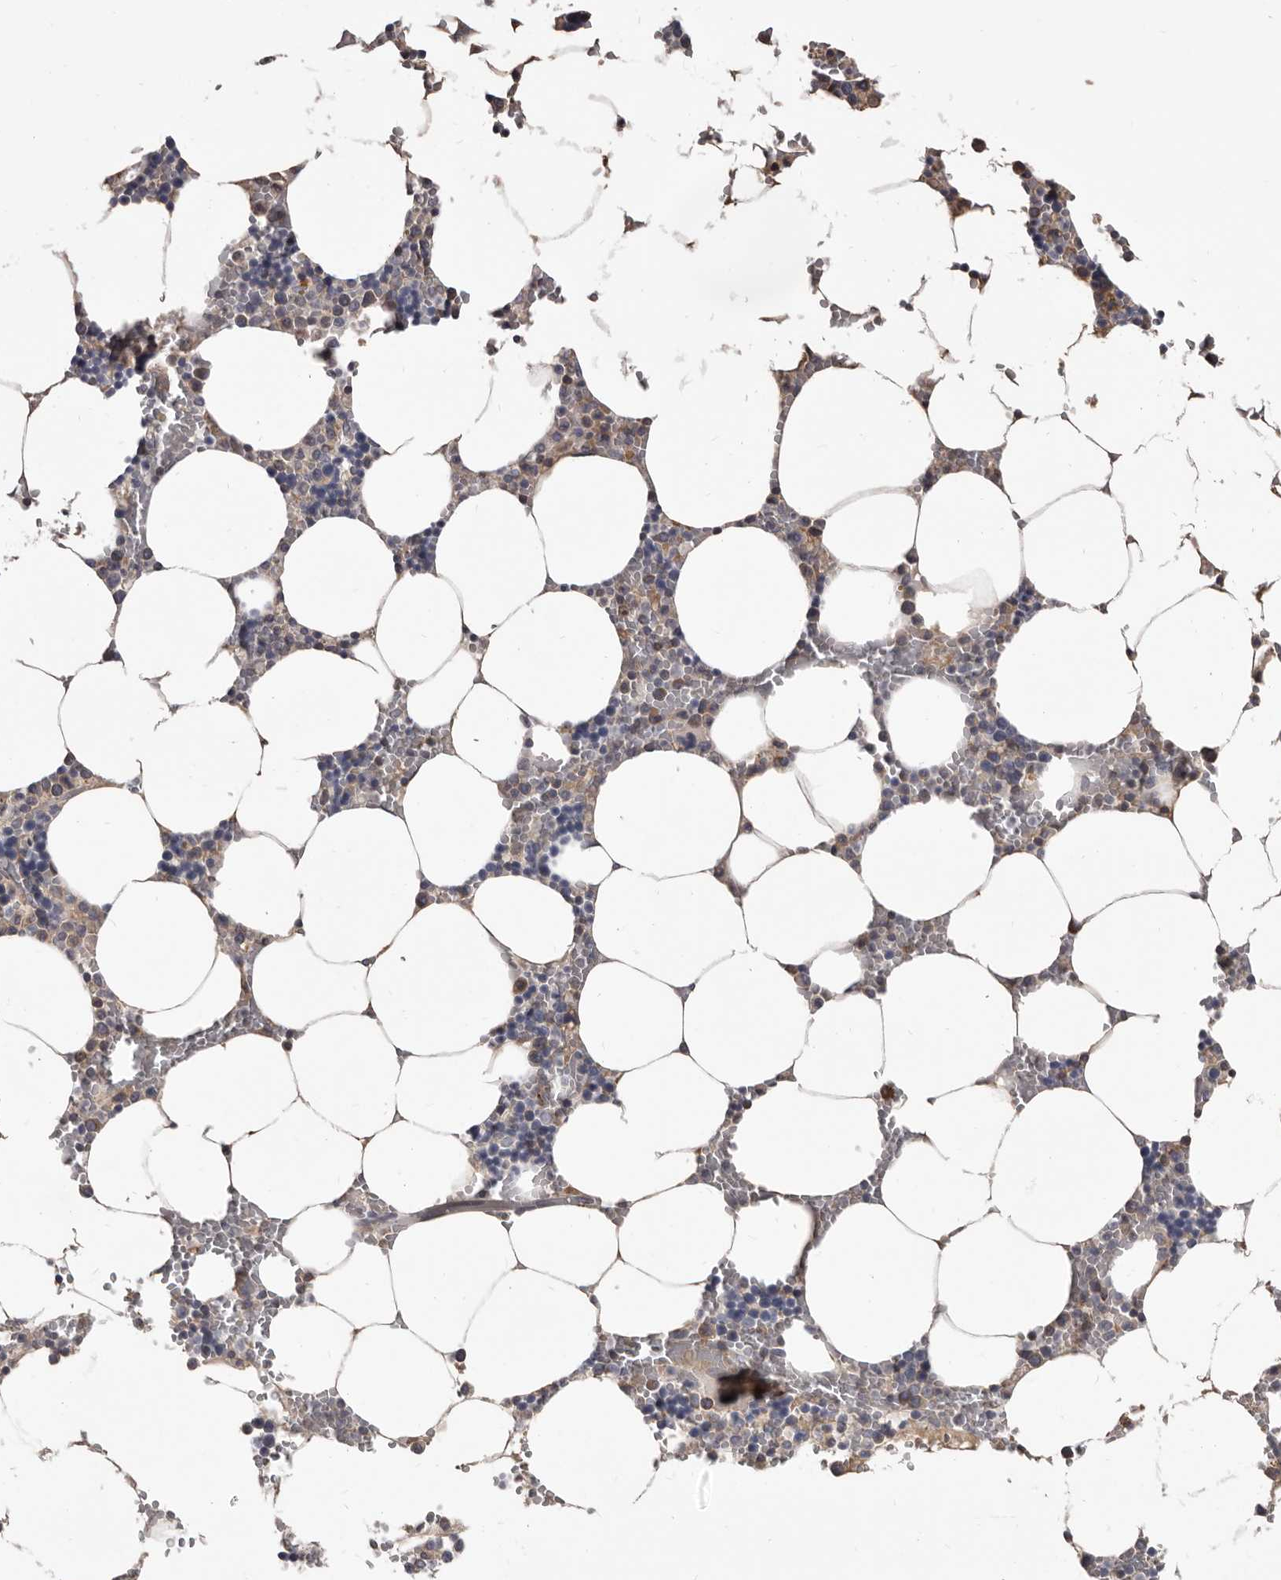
{"staining": {"intensity": "weak", "quantity": "<25%", "location": "cytoplasmic/membranous"}, "tissue": "bone marrow", "cell_type": "Hematopoietic cells", "image_type": "normal", "snomed": [{"axis": "morphology", "description": "Normal tissue, NOS"}, {"axis": "topography", "description": "Bone marrow"}], "caption": "This is an IHC image of unremarkable bone marrow. There is no staining in hematopoietic cells.", "gene": "ALDH5A1", "patient": {"sex": "male", "age": 70}}